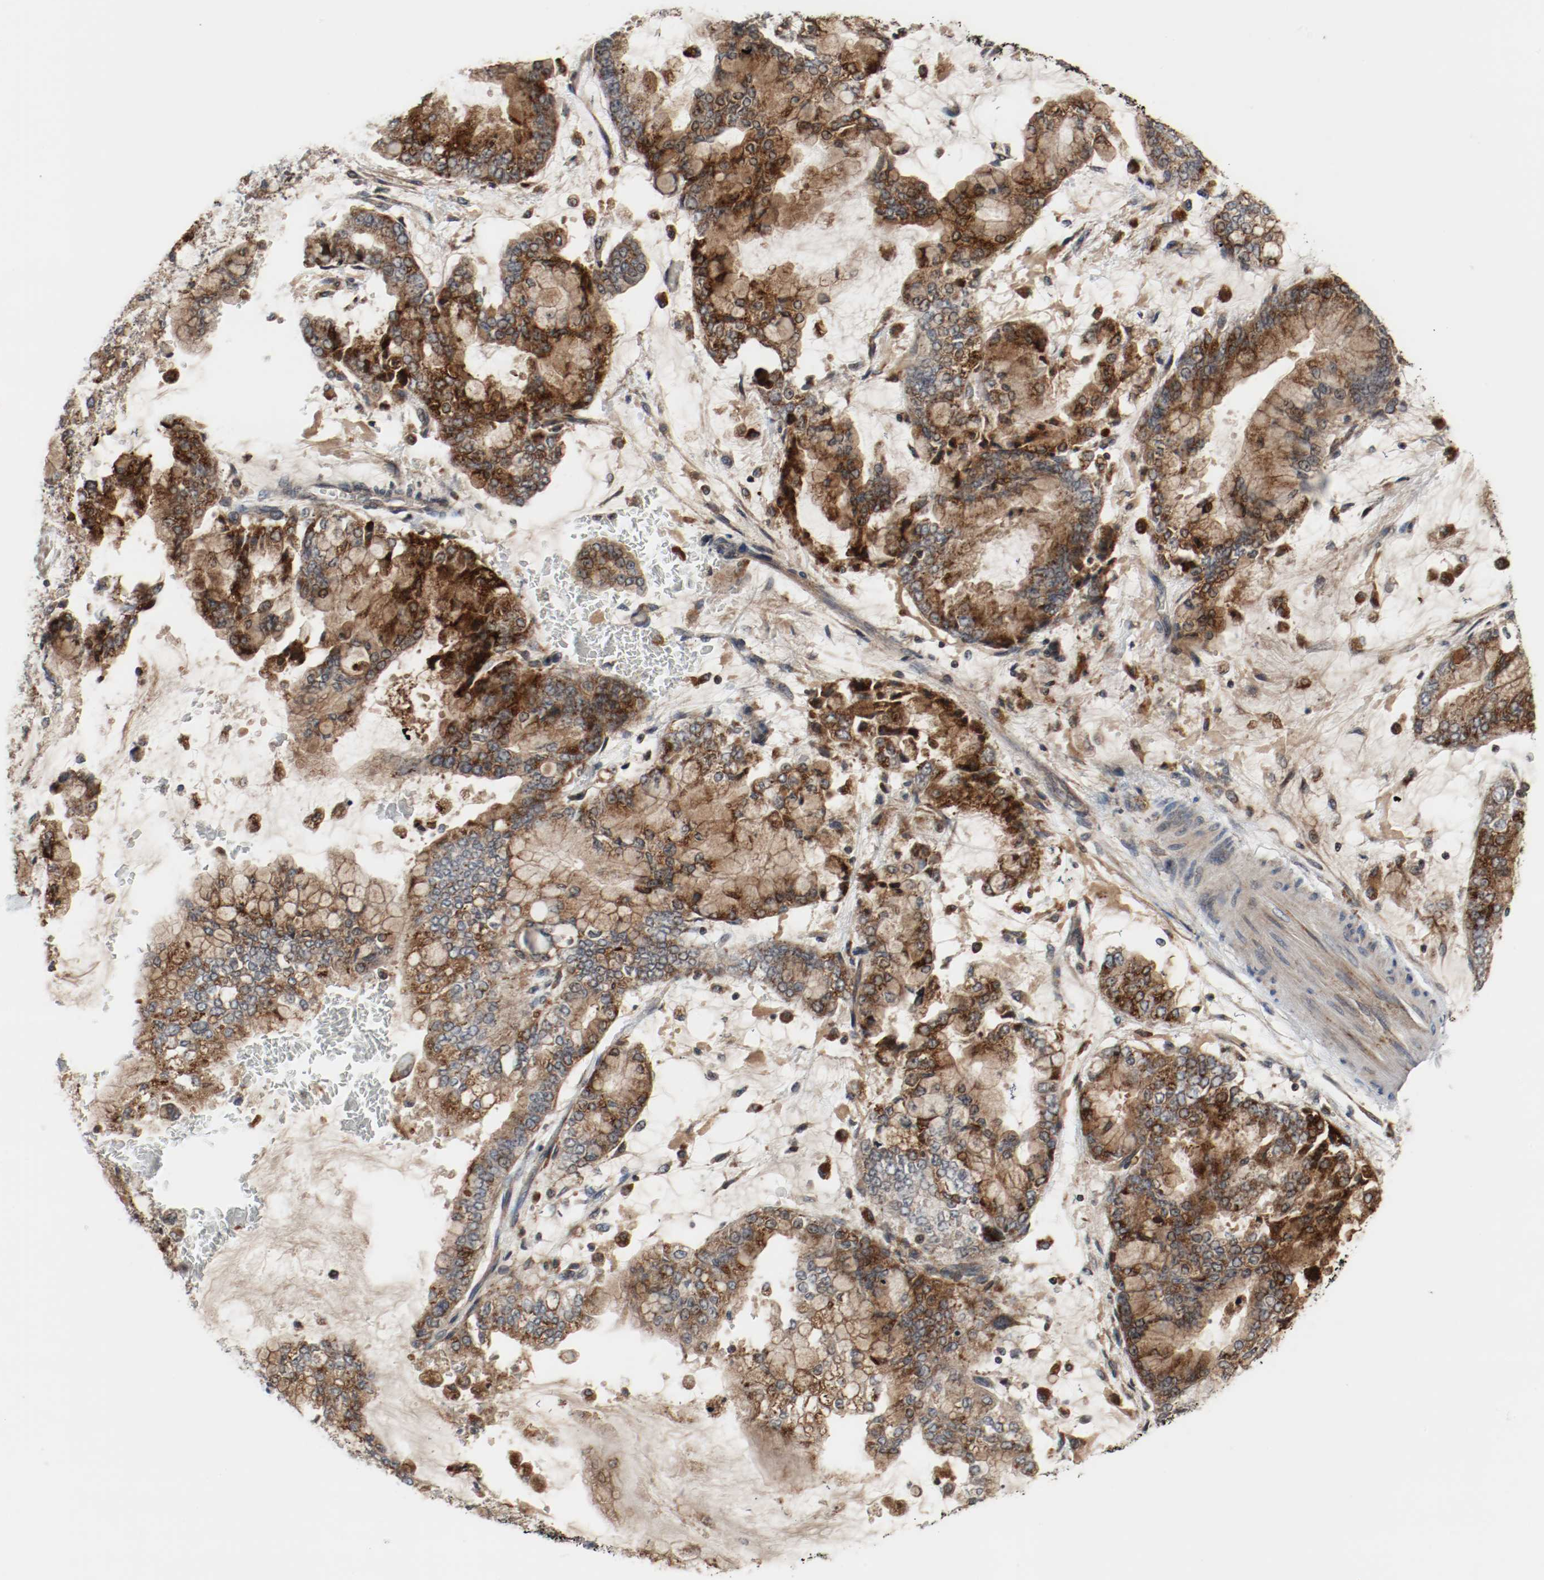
{"staining": {"intensity": "strong", "quantity": ">75%", "location": "cytoplasmic/membranous"}, "tissue": "stomach cancer", "cell_type": "Tumor cells", "image_type": "cancer", "snomed": [{"axis": "morphology", "description": "Normal tissue, NOS"}, {"axis": "morphology", "description": "Adenocarcinoma, NOS"}, {"axis": "topography", "description": "Stomach, upper"}, {"axis": "topography", "description": "Stomach"}], "caption": "Stomach cancer (adenocarcinoma) was stained to show a protein in brown. There is high levels of strong cytoplasmic/membranous staining in approximately >75% of tumor cells. The staining was performed using DAB (3,3'-diaminobenzidine) to visualize the protein expression in brown, while the nuclei were stained in blue with hematoxylin (Magnification: 20x).", "gene": "LAMP2", "patient": {"sex": "male", "age": 76}}